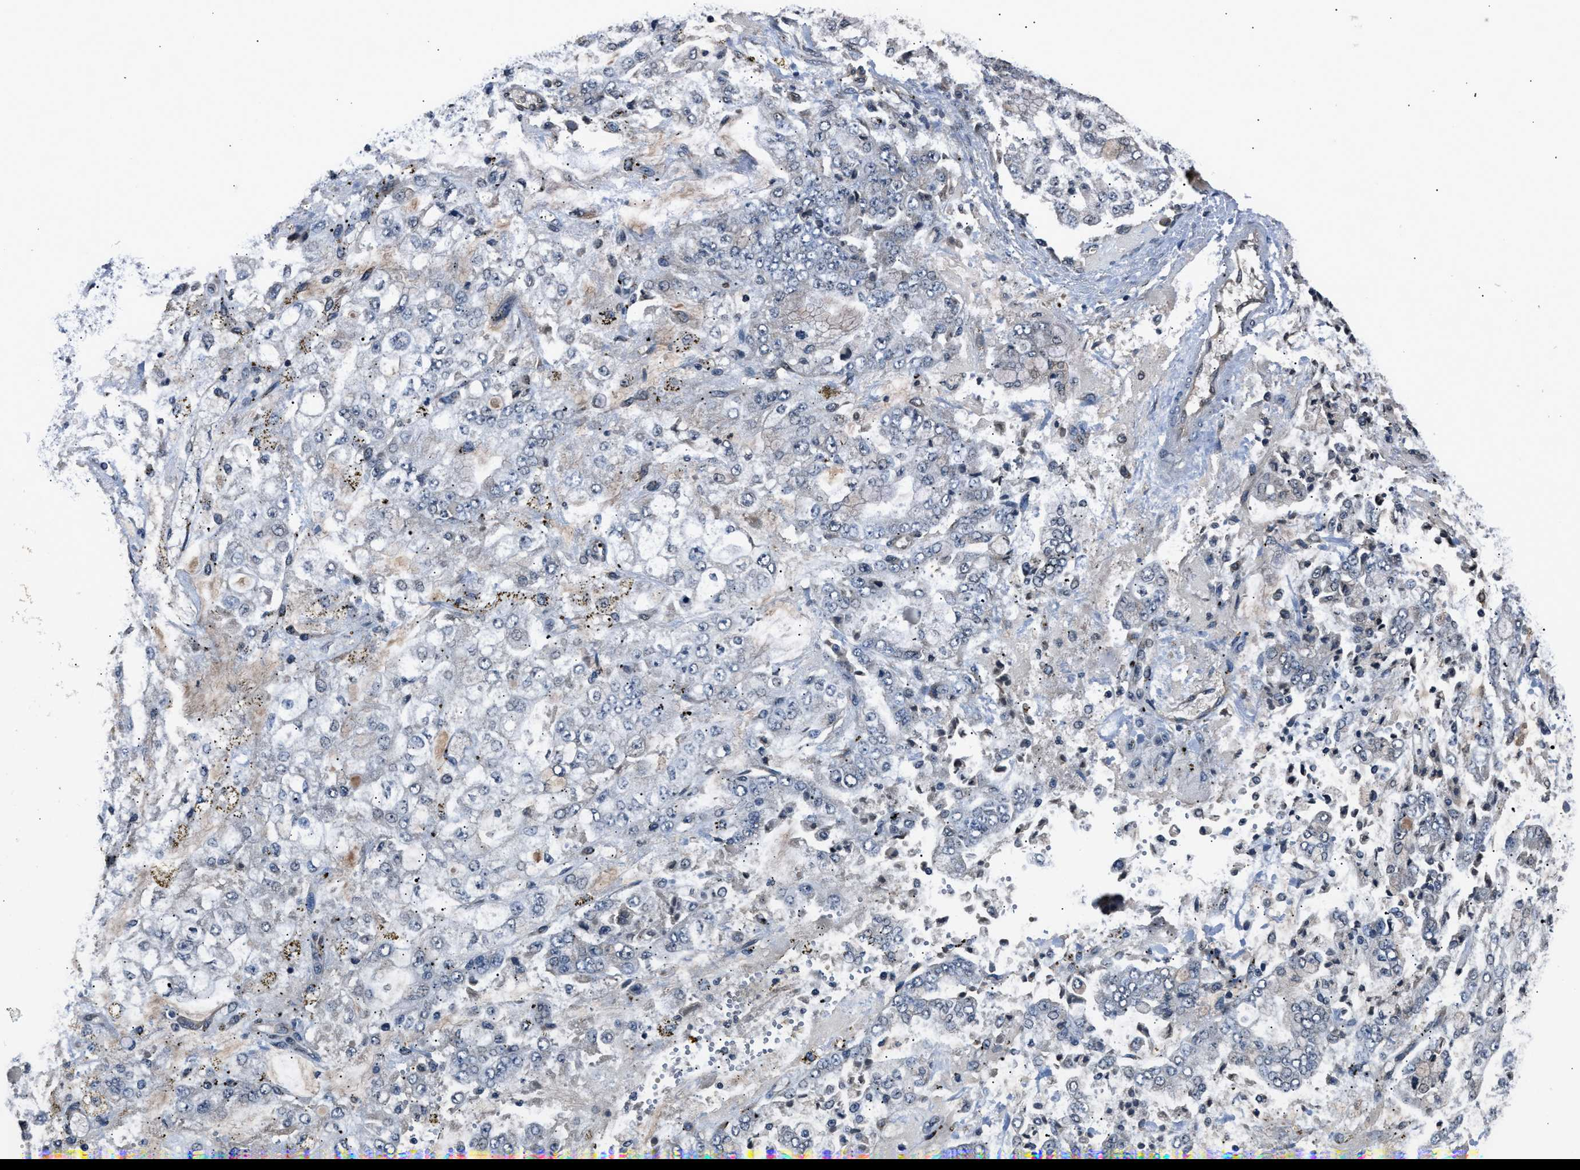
{"staining": {"intensity": "negative", "quantity": "none", "location": "none"}, "tissue": "stomach cancer", "cell_type": "Tumor cells", "image_type": "cancer", "snomed": [{"axis": "morphology", "description": "Adenocarcinoma, NOS"}, {"axis": "topography", "description": "Stomach"}], "caption": "Immunohistochemical staining of stomach cancer shows no significant staining in tumor cells.", "gene": "TP53I3", "patient": {"sex": "male", "age": 76}}